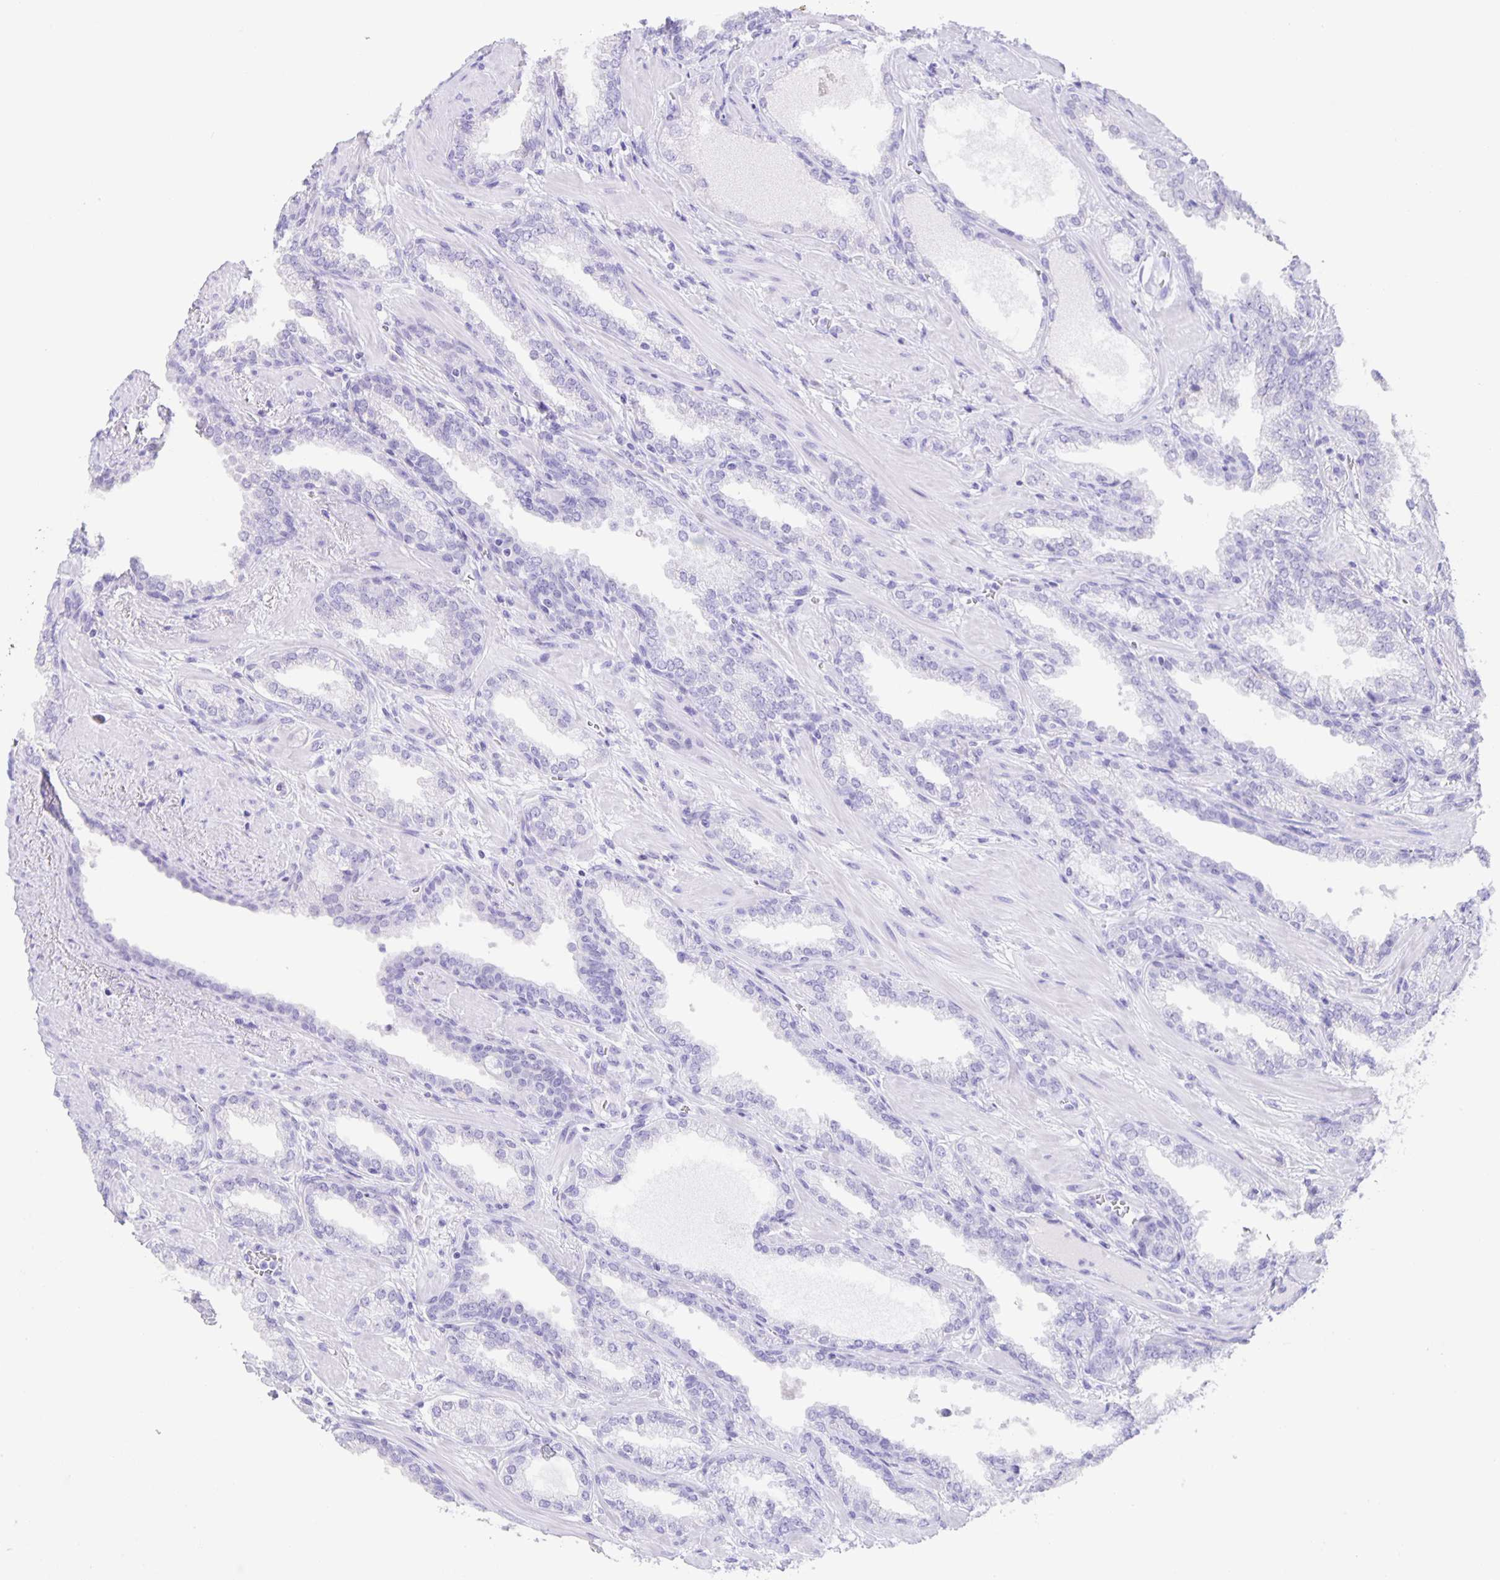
{"staining": {"intensity": "negative", "quantity": "none", "location": "none"}, "tissue": "prostate cancer", "cell_type": "Tumor cells", "image_type": "cancer", "snomed": [{"axis": "morphology", "description": "Adenocarcinoma, High grade"}, {"axis": "topography", "description": "Prostate"}], "caption": "Prostate cancer (adenocarcinoma (high-grade)) stained for a protein using immunohistochemistry (IHC) reveals no expression tumor cells.", "gene": "GUCA2A", "patient": {"sex": "male", "age": 60}}